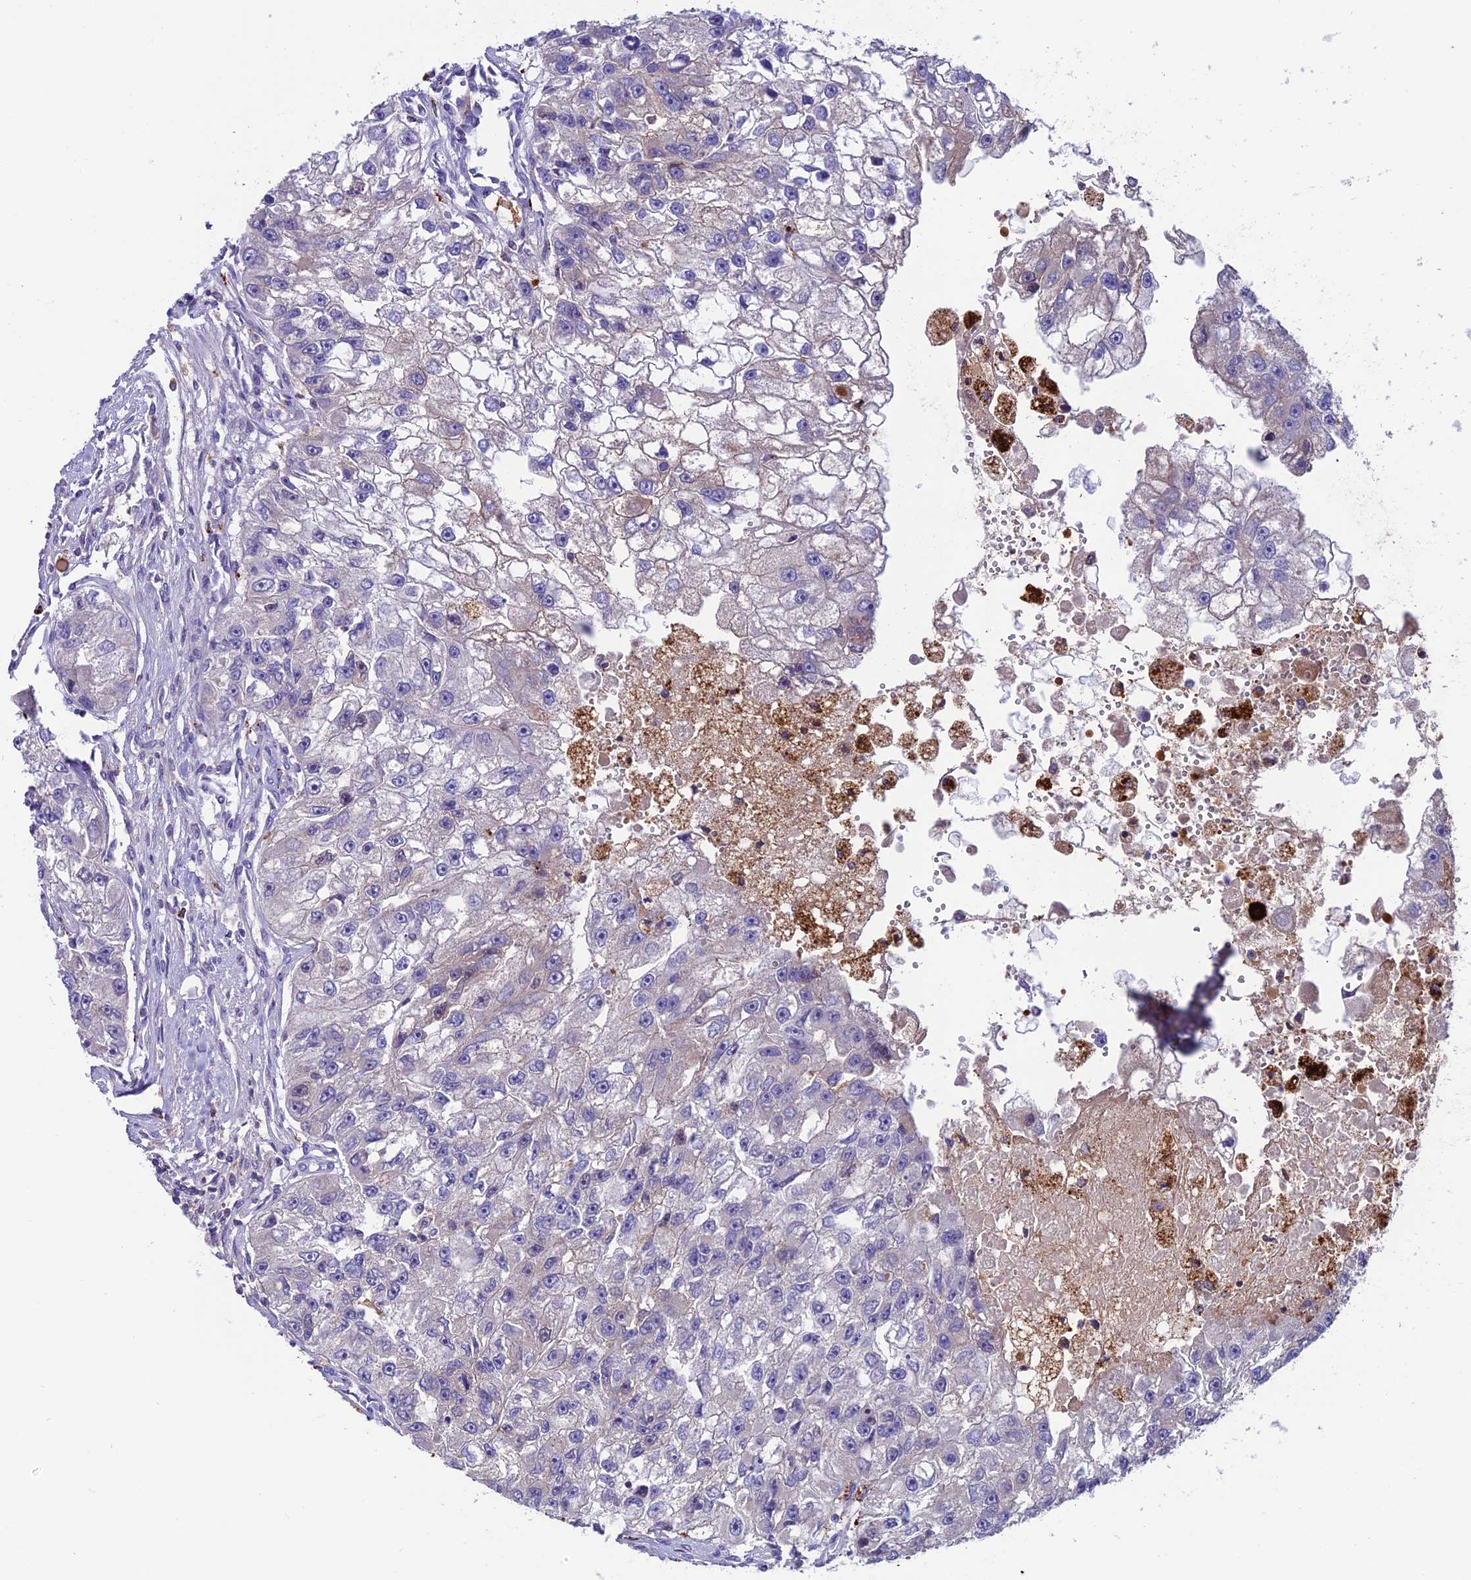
{"staining": {"intensity": "negative", "quantity": "none", "location": "none"}, "tissue": "renal cancer", "cell_type": "Tumor cells", "image_type": "cancer", "snomed": [{"axis": "morphology", "description": "Adenocarcinoma, NOS"}, {"axis": "topography", "description": "Kidney"}], "caption": "Human renal adenocarcinoma stained for a protein using immunohistochemistry displays no staining in tumor cells.", "gene": "ARHGEF18", "patient": {"sex": "male", "age": 63}}